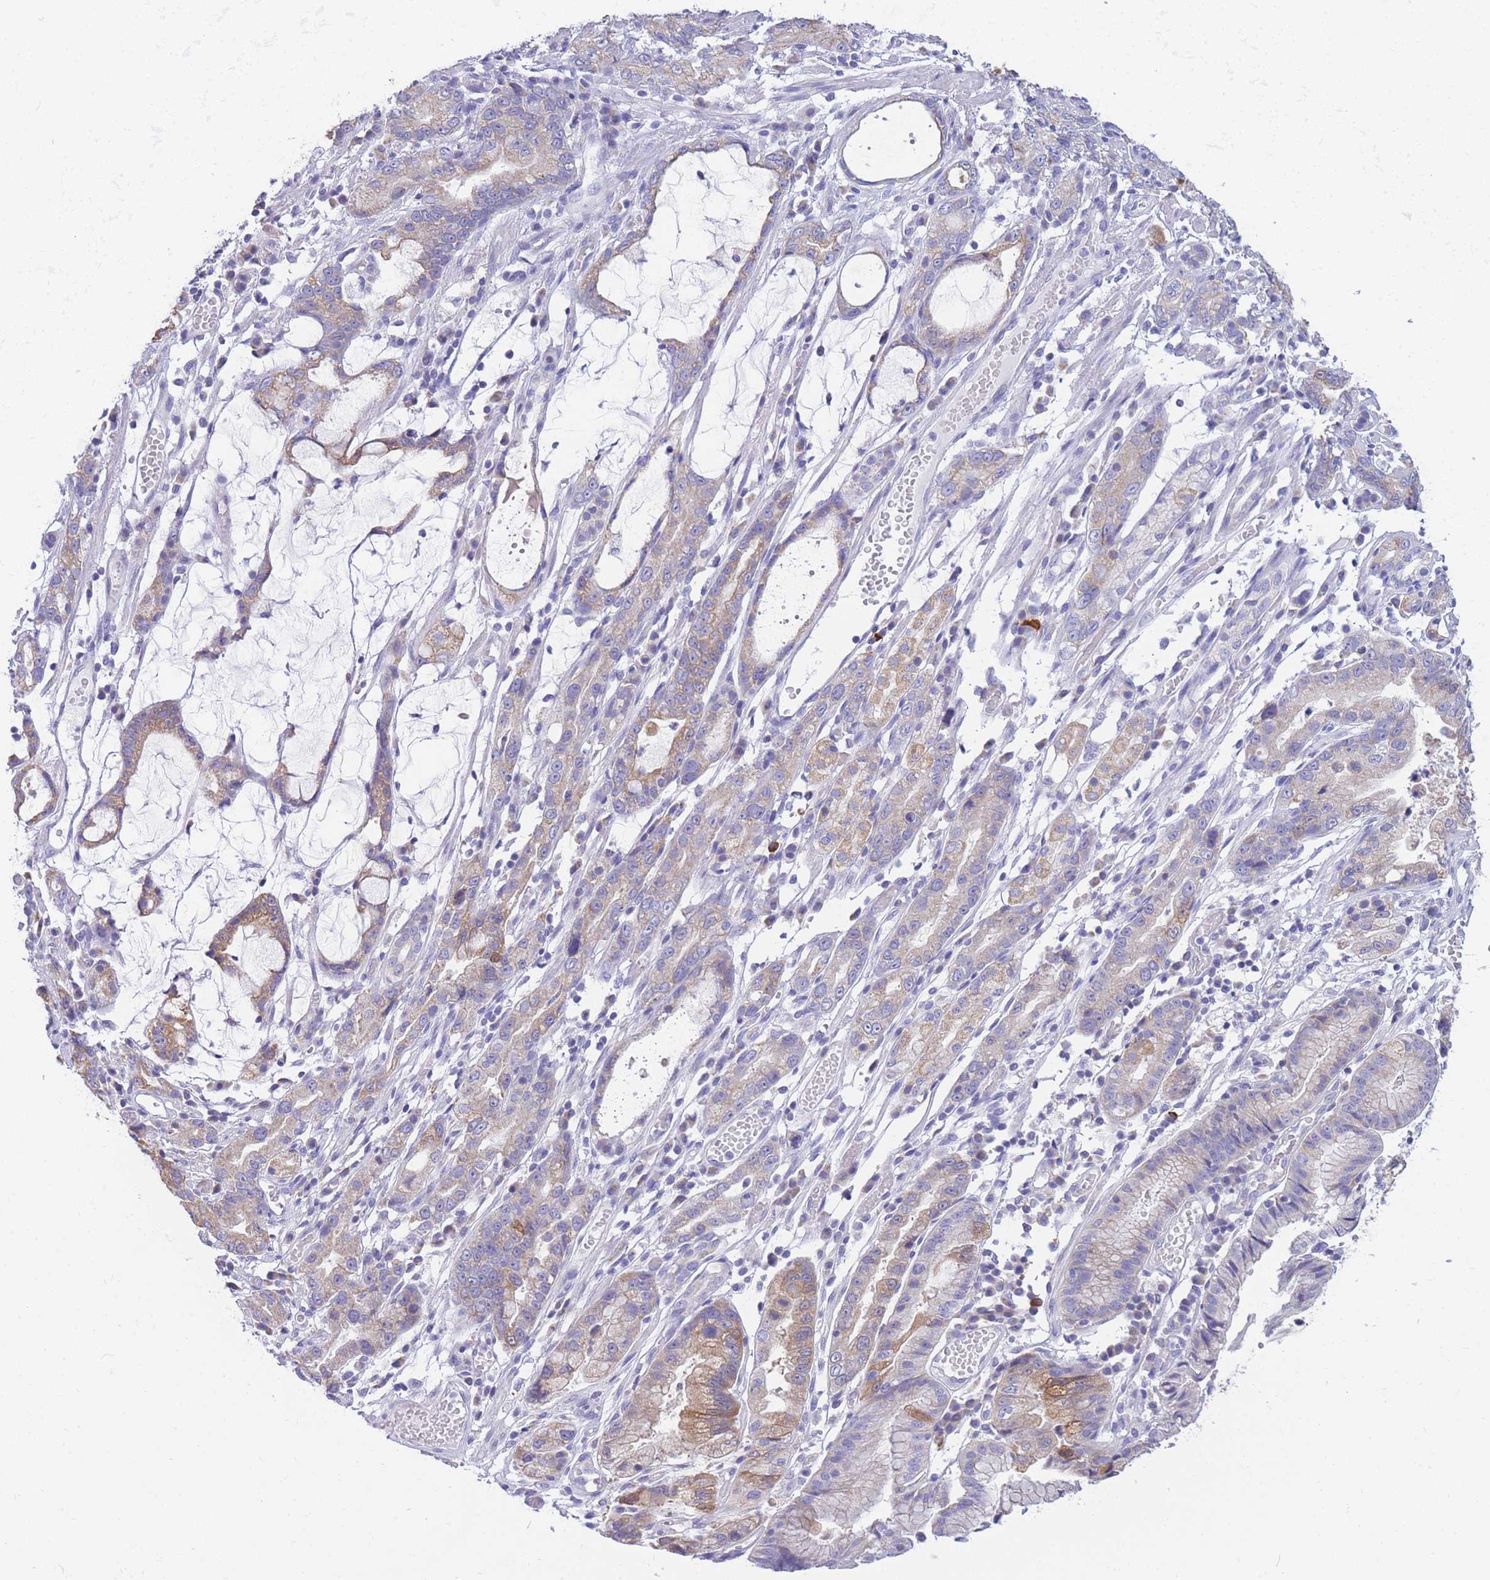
{"staining": {"intensity": "weak", "quantity": ">75%", "location": "cytoplasmic/membranous"}, "tissue": "stomach cancer", "cell_type": "Tumor cells", "image_type": "cancer", "snomed": [{"axis": "morphology", "description": "Adenocarcinoma, NOS"}, {"axis": "topography", "description": "Stomach"}], "caption": "There is low levels of weak cytoplasmic/membranous staining in tumor cells of stomach cancer, as demonstrated by immunohistochemical staining (brown color).", "gene": "DHRS11", "patient": {"sex": "male", "age": 55}}